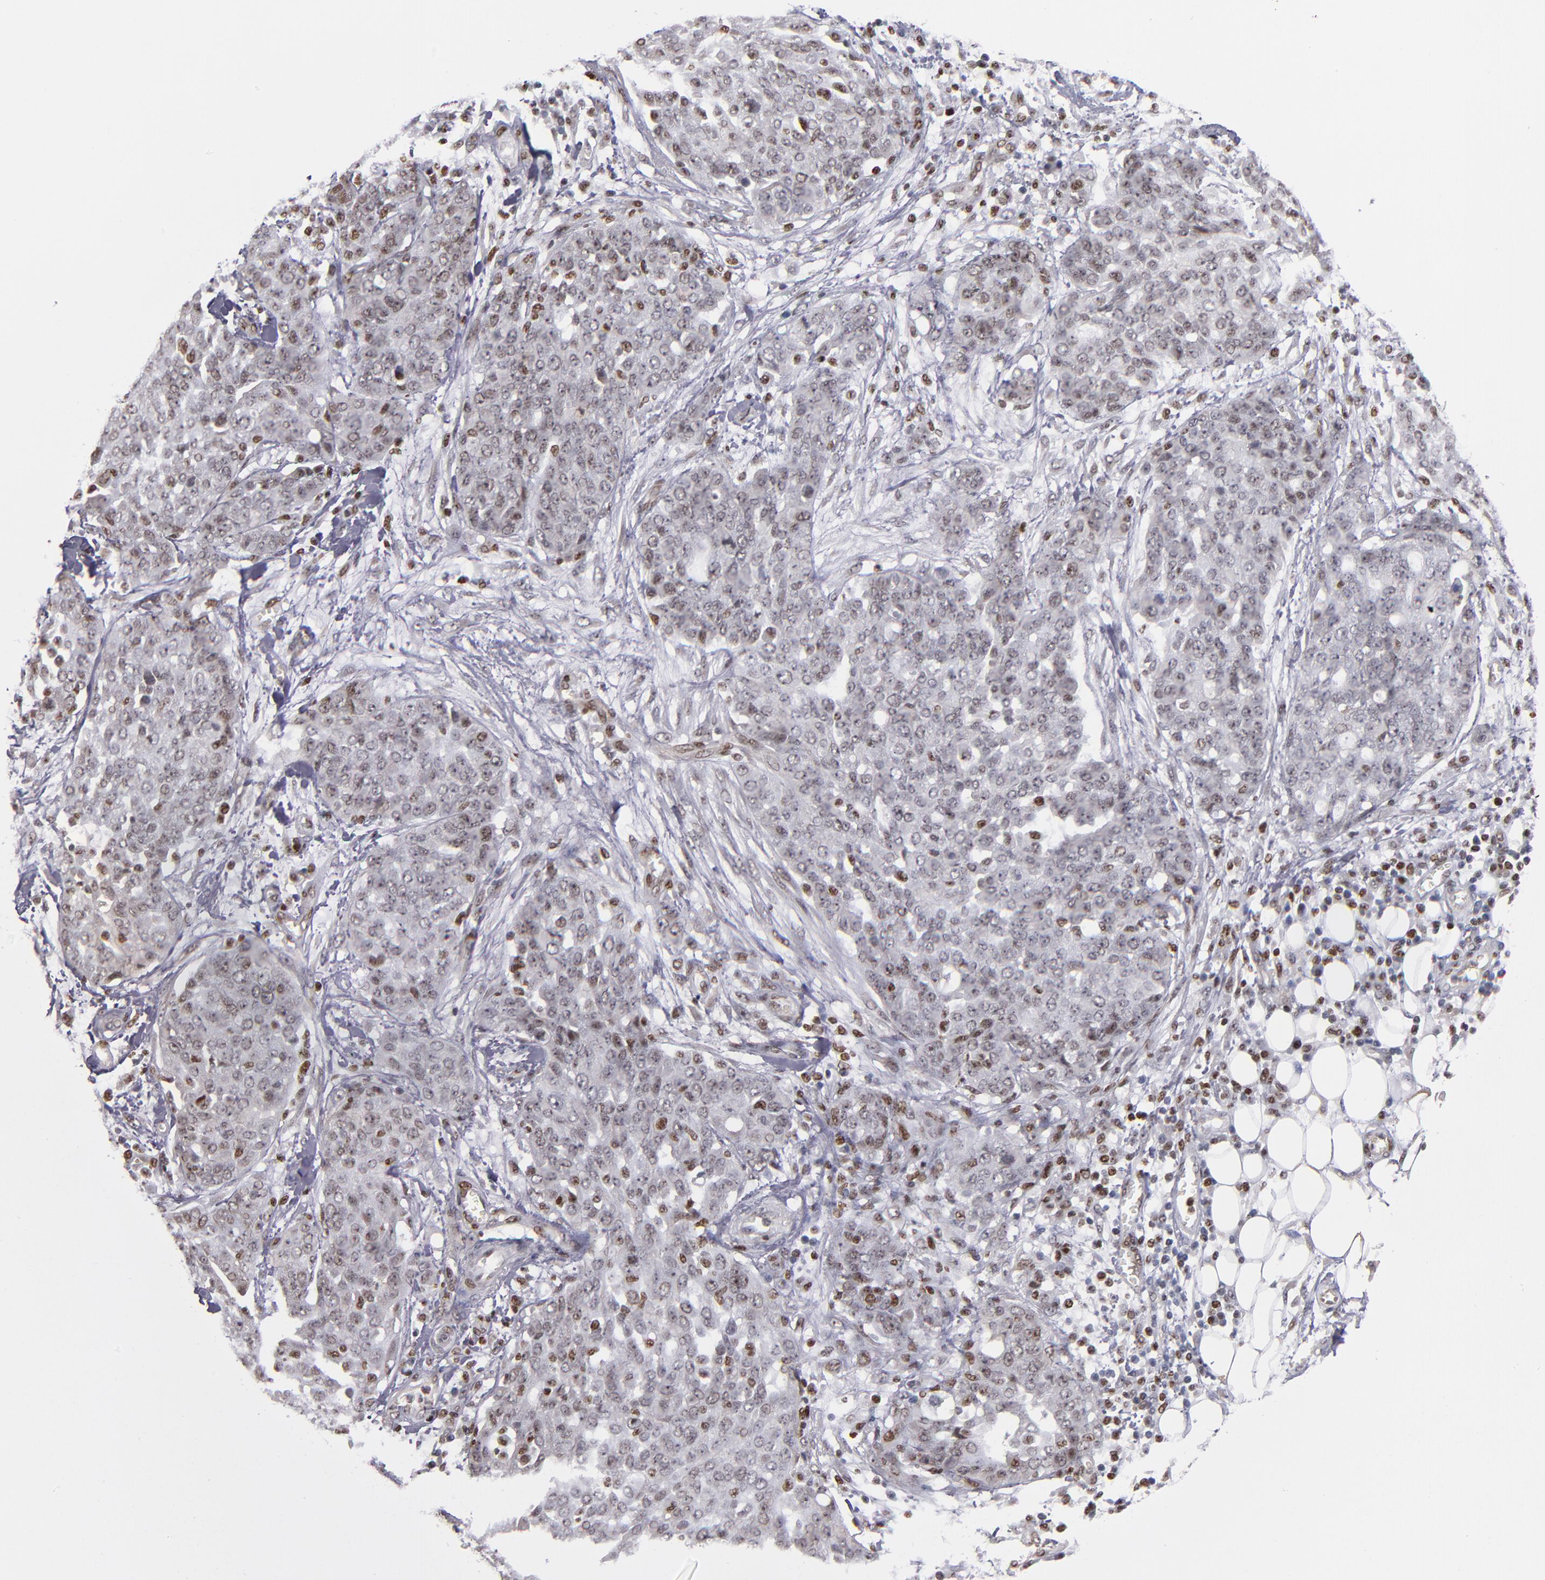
{"staining": {"intensity": "weak", "quantity": "25%-75%", "location": "nuclear"}, "tissue": "ovarian cancer", "cell_type": "Tumor cells", "image_type": "cancer", "snomed": [{"axis": "morphology", "description": "Cystadenocarcinoma, serous, NOS"}, {"axis": "topography", "description": "Soft tissue"}, {"axis": "topography", "description": "Ovary"}], "caption": "Immunohistochemical staining of human ovarian serous cystadenocarcinoma reveals low levels of weak nuclear positivity in about 25%-75% of tumor cells.", "gene": "KDM6A", "patient": {"sex": "female", "age": 57}}